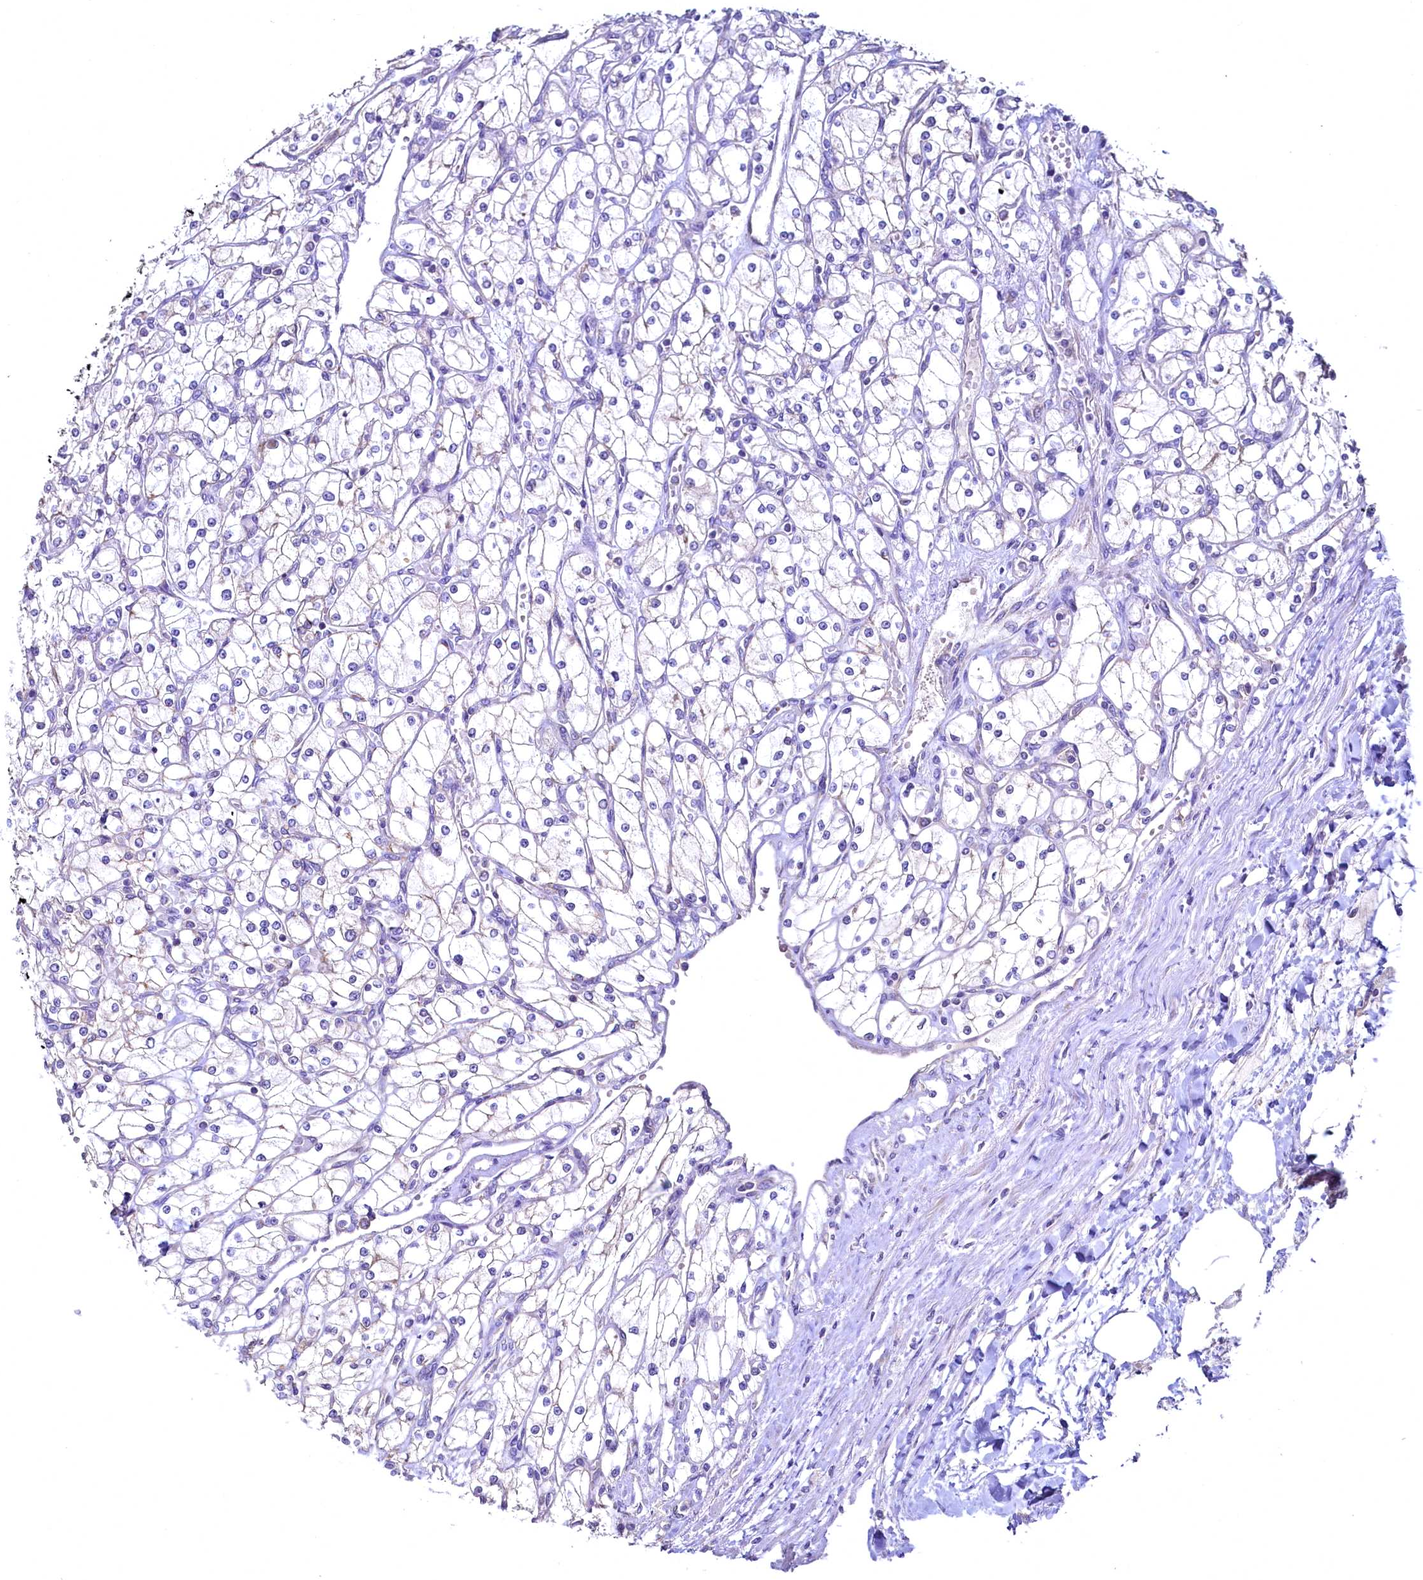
{"staining": {"intensity": "negative", "quantity": "none", "location": "none"}, "tissue": "renal cancer", "cell_type": "Tumor cells", "image_type": "cancer", "snomed": [{"axis": "morphology", "description": "Adenocarcinoma, NOS"}, {"axis": "topography", "description": "Kidney"}], "caption": "A high-resolution histopathology image shows IHC staining of renal cancer, which displays no significant positivity in tumor cells.", "gene": "MRPL57", "patient": {"sex": "male", "age": 80}}